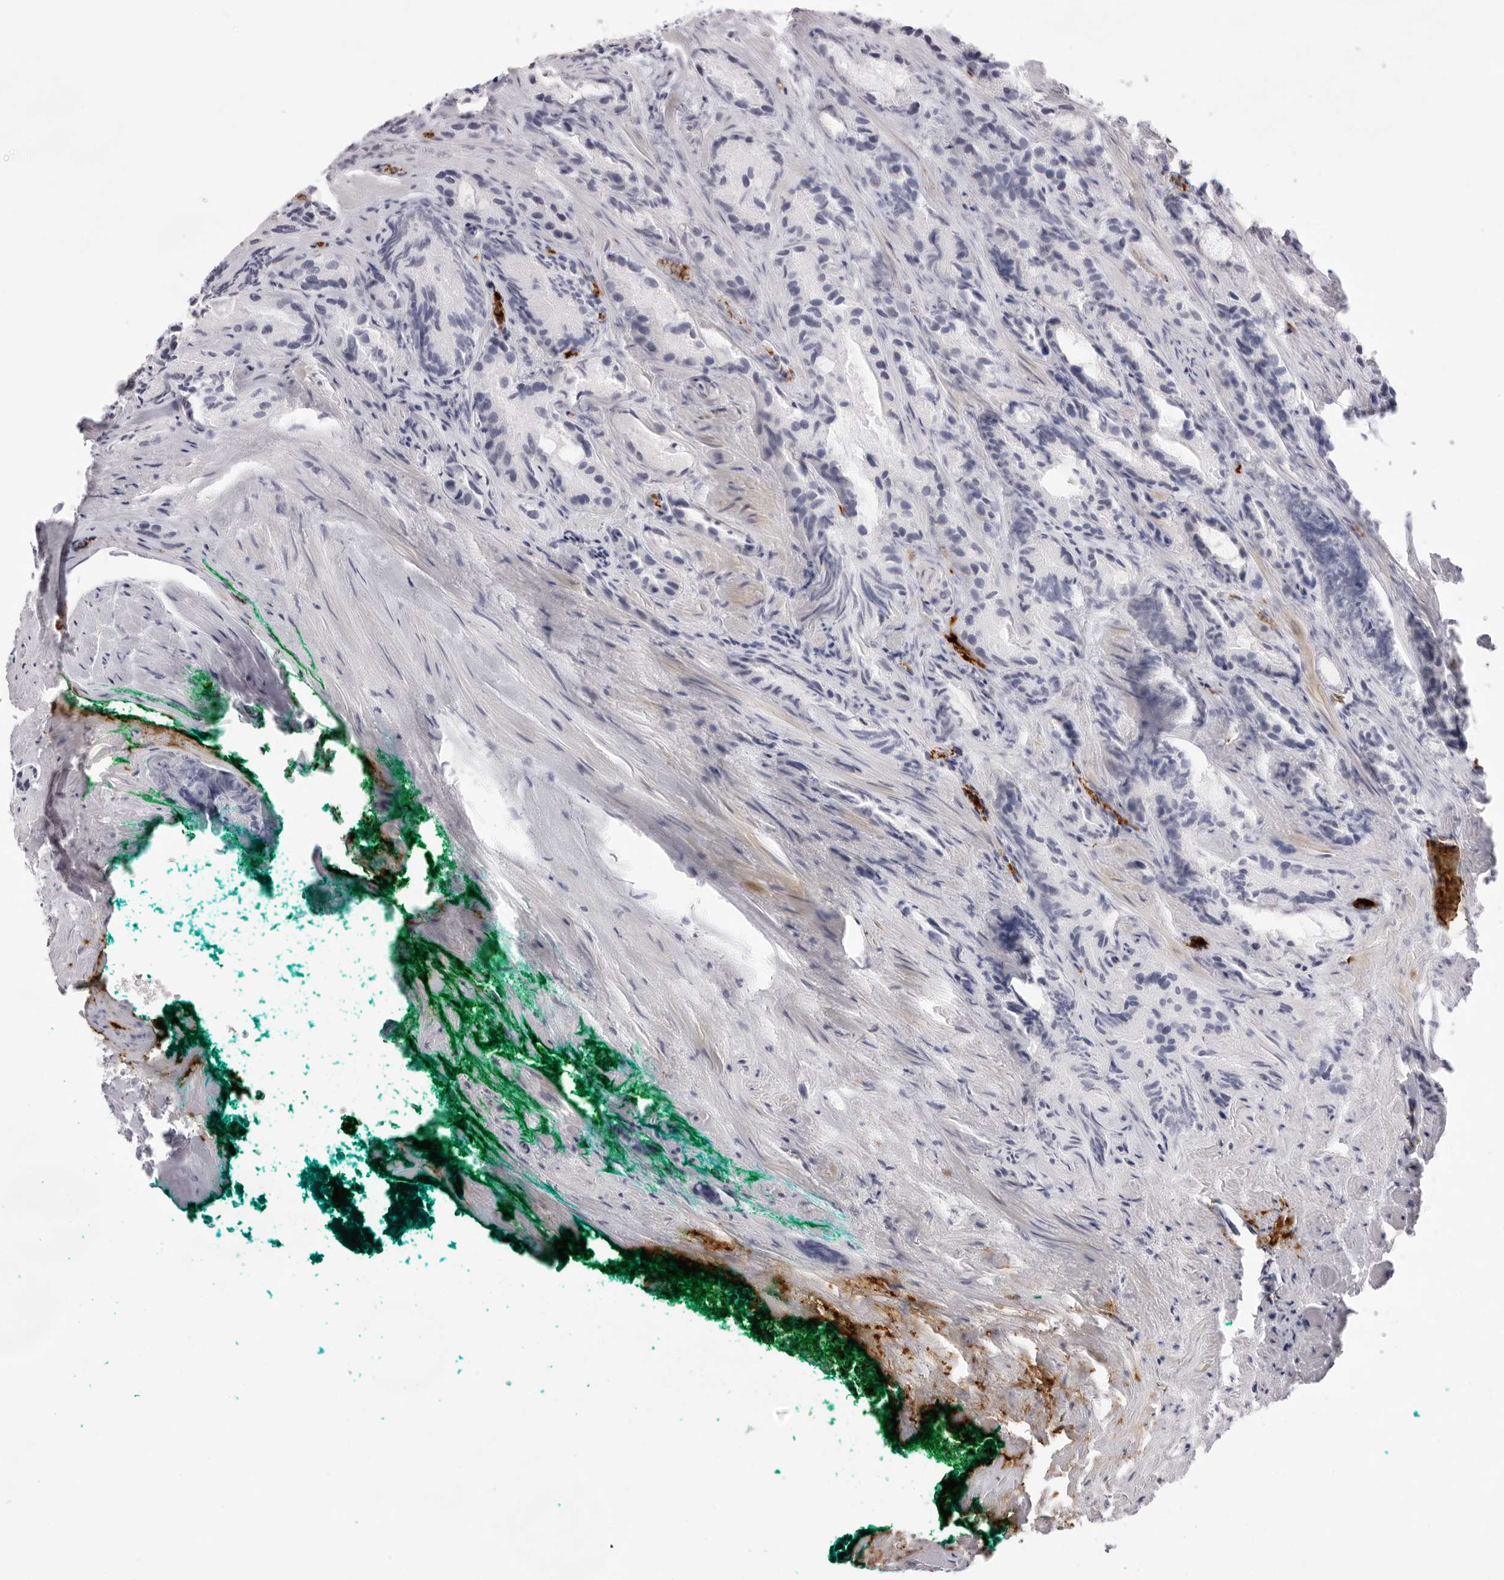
{"staining": {"intensity": "negative", "quantity": "none", "location": "none"}, "tissue": "prostate cancer", "cell_type": "Tumor cells", "image_type": "cancer", "snomed": [{"axis": "morphology", "description": "Adenocarcinoma, Low grade"}, {"axis": "topography", "description": "Prostate"}], "caption": "DAB immunohistochemical staining of human prostate cancer reveals no significant staining in tumor cells. (Stains: DAB immunohistochemistry (IHC) with hematoxylin counter stain, Microscopy: brightfield microscopy at high magnification).", "gene": "SPTA1", "patient": {"sex": "male", "age": 62}}